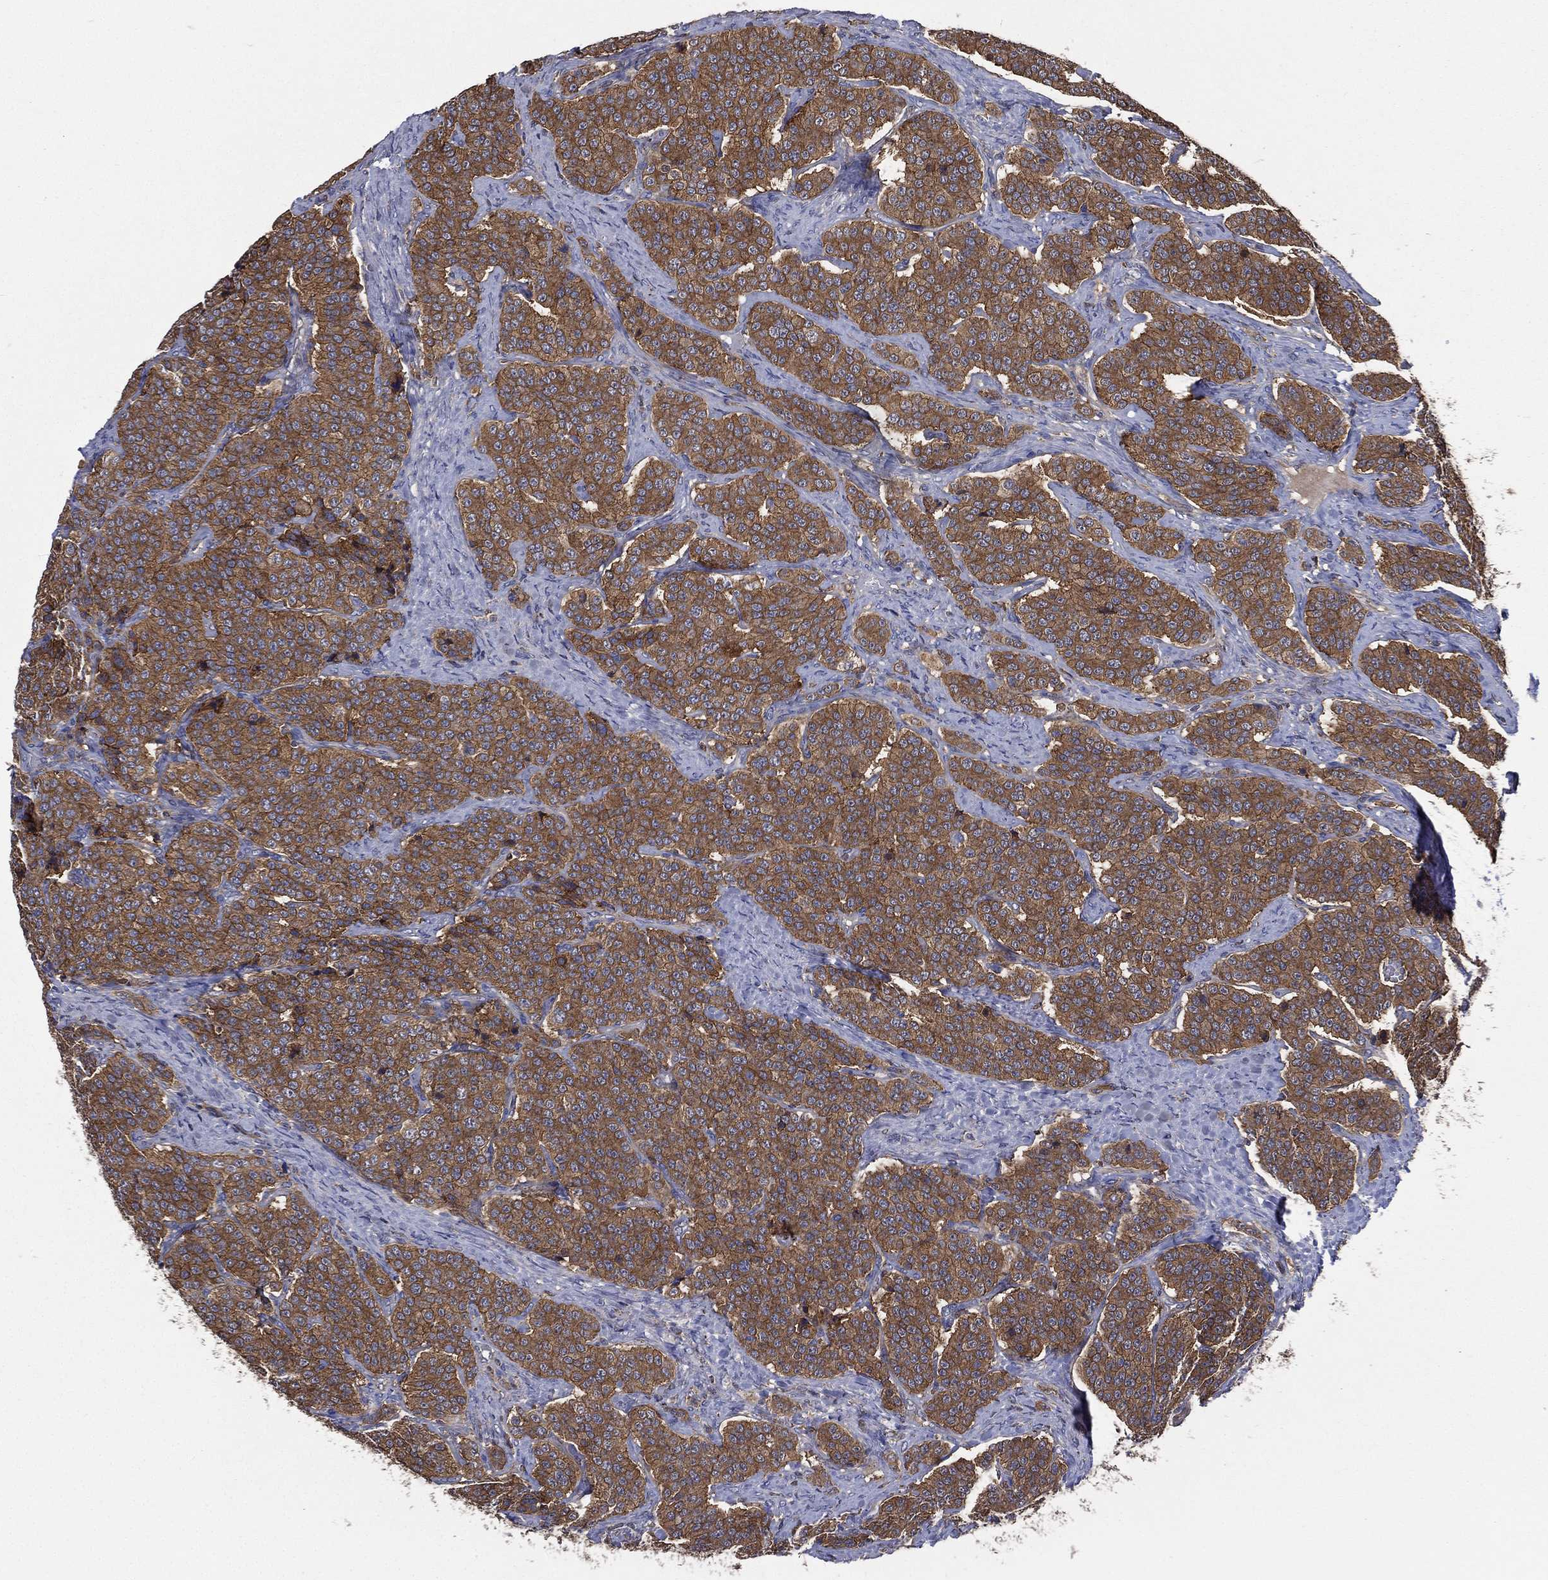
{"staining": {"intensity": "strong", "quantity": ">75%", "location": "cytoplasmic/membranous"}, "tissue": "carcinoid", "cell_type": "Tumor cells", "image_type": "cancer", "snomed": [{"axis": "morphology", "description": "Carcinoid, malignant, NOS"}, {"axis": "topography", "description": "Small intestine"}], "caption": "This histopathology image reveals IHC staining of carcinoid, with high strong cytoplasmic/membranous positivity in about >75% of tumor cells.", "gene": "SMPD3", "patient": {"sex": "female", "age": 58}}